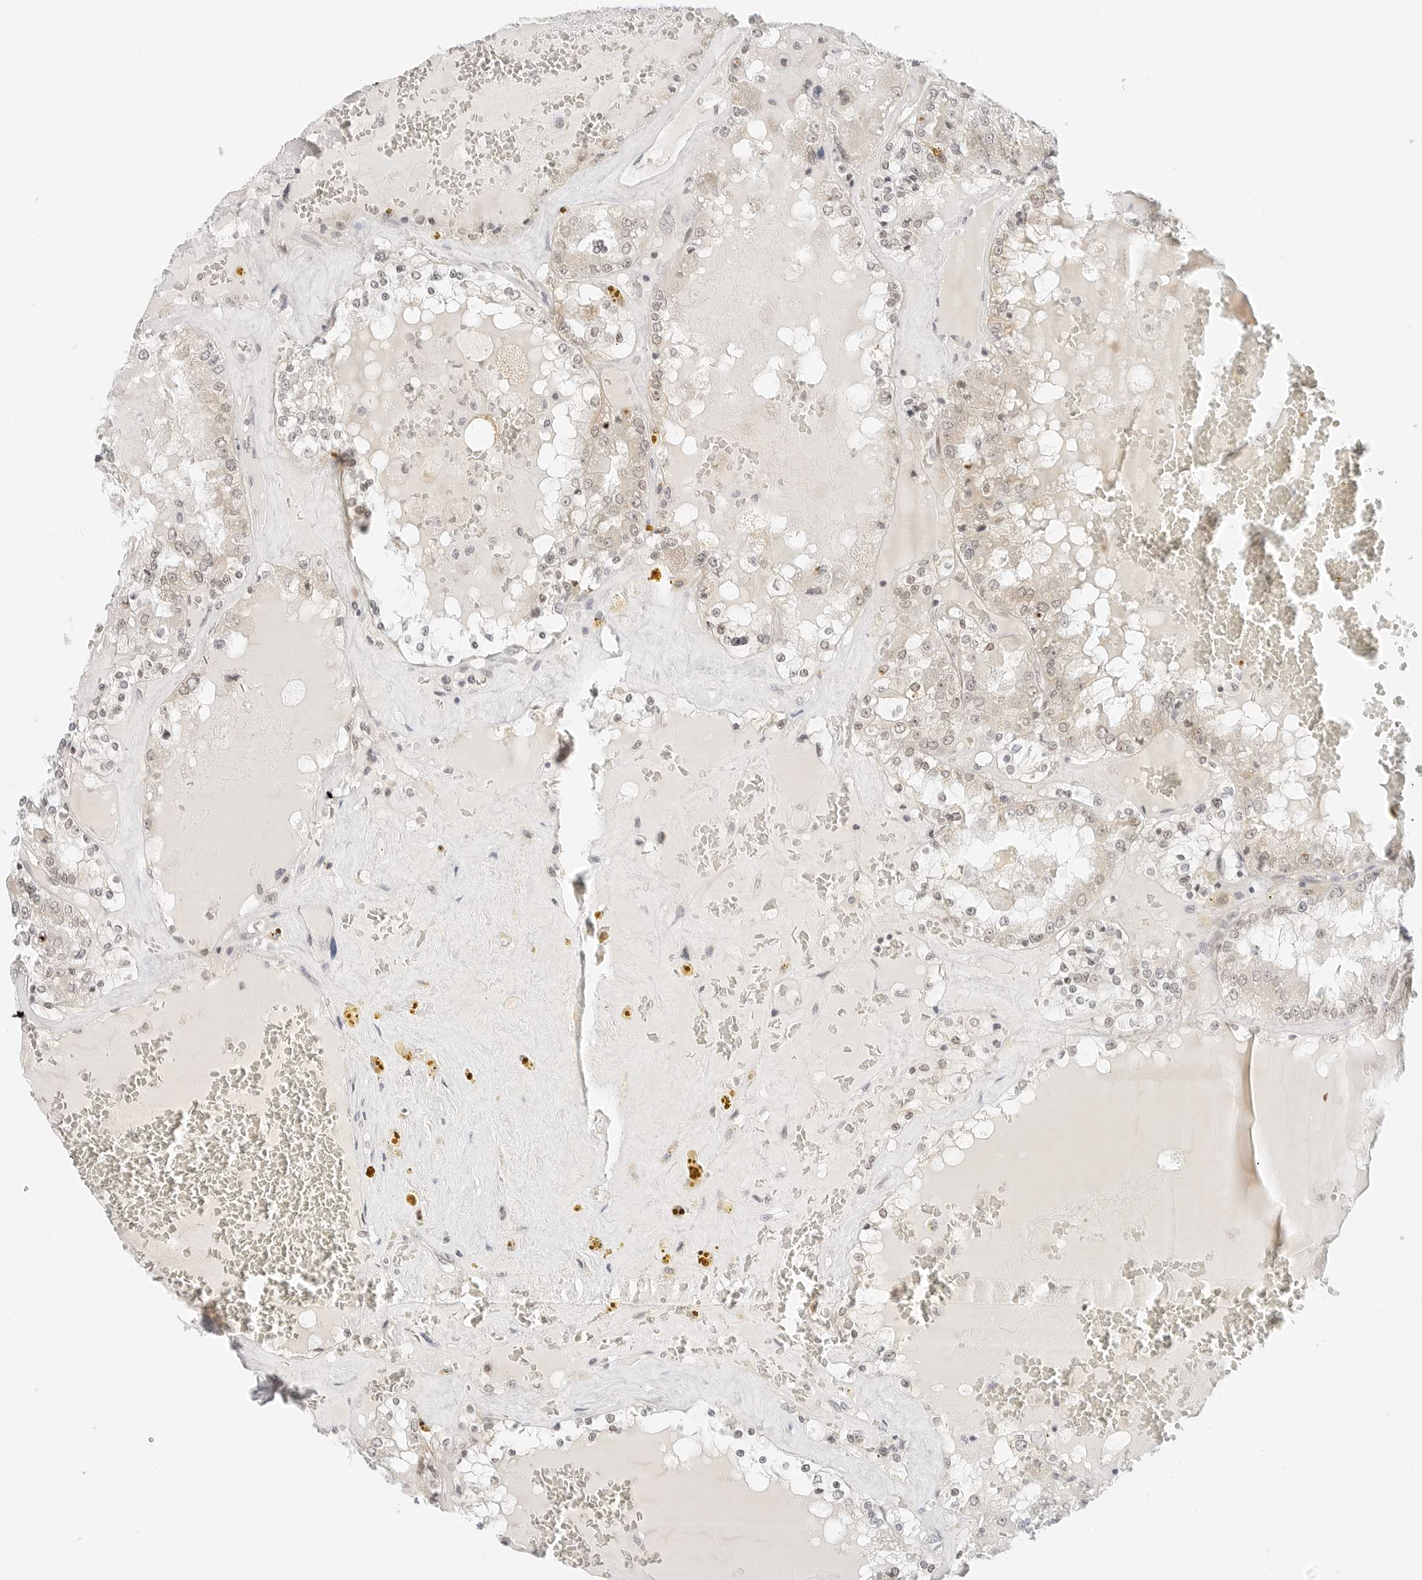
{"staining": {"intensity": "weak", "quantity": "25%-75%", "location": "nuclear"}, "tissue": "renal cancer", "cell_type": "Tumor cells", "image_type": "cancer", "snomed": [{"axis": "morphology", "description": "Adenocarcinoma, NOS"}, {"axis": "topography", "description": "Kidney"}], "caption": "The image exhibits a brown stain indicating the presence of a protein in the nuclear of tumor cells in renal cancer (adenocarcinoma).", "gene": "NEO1", "patient": {"sex": "female", "age": 56}}